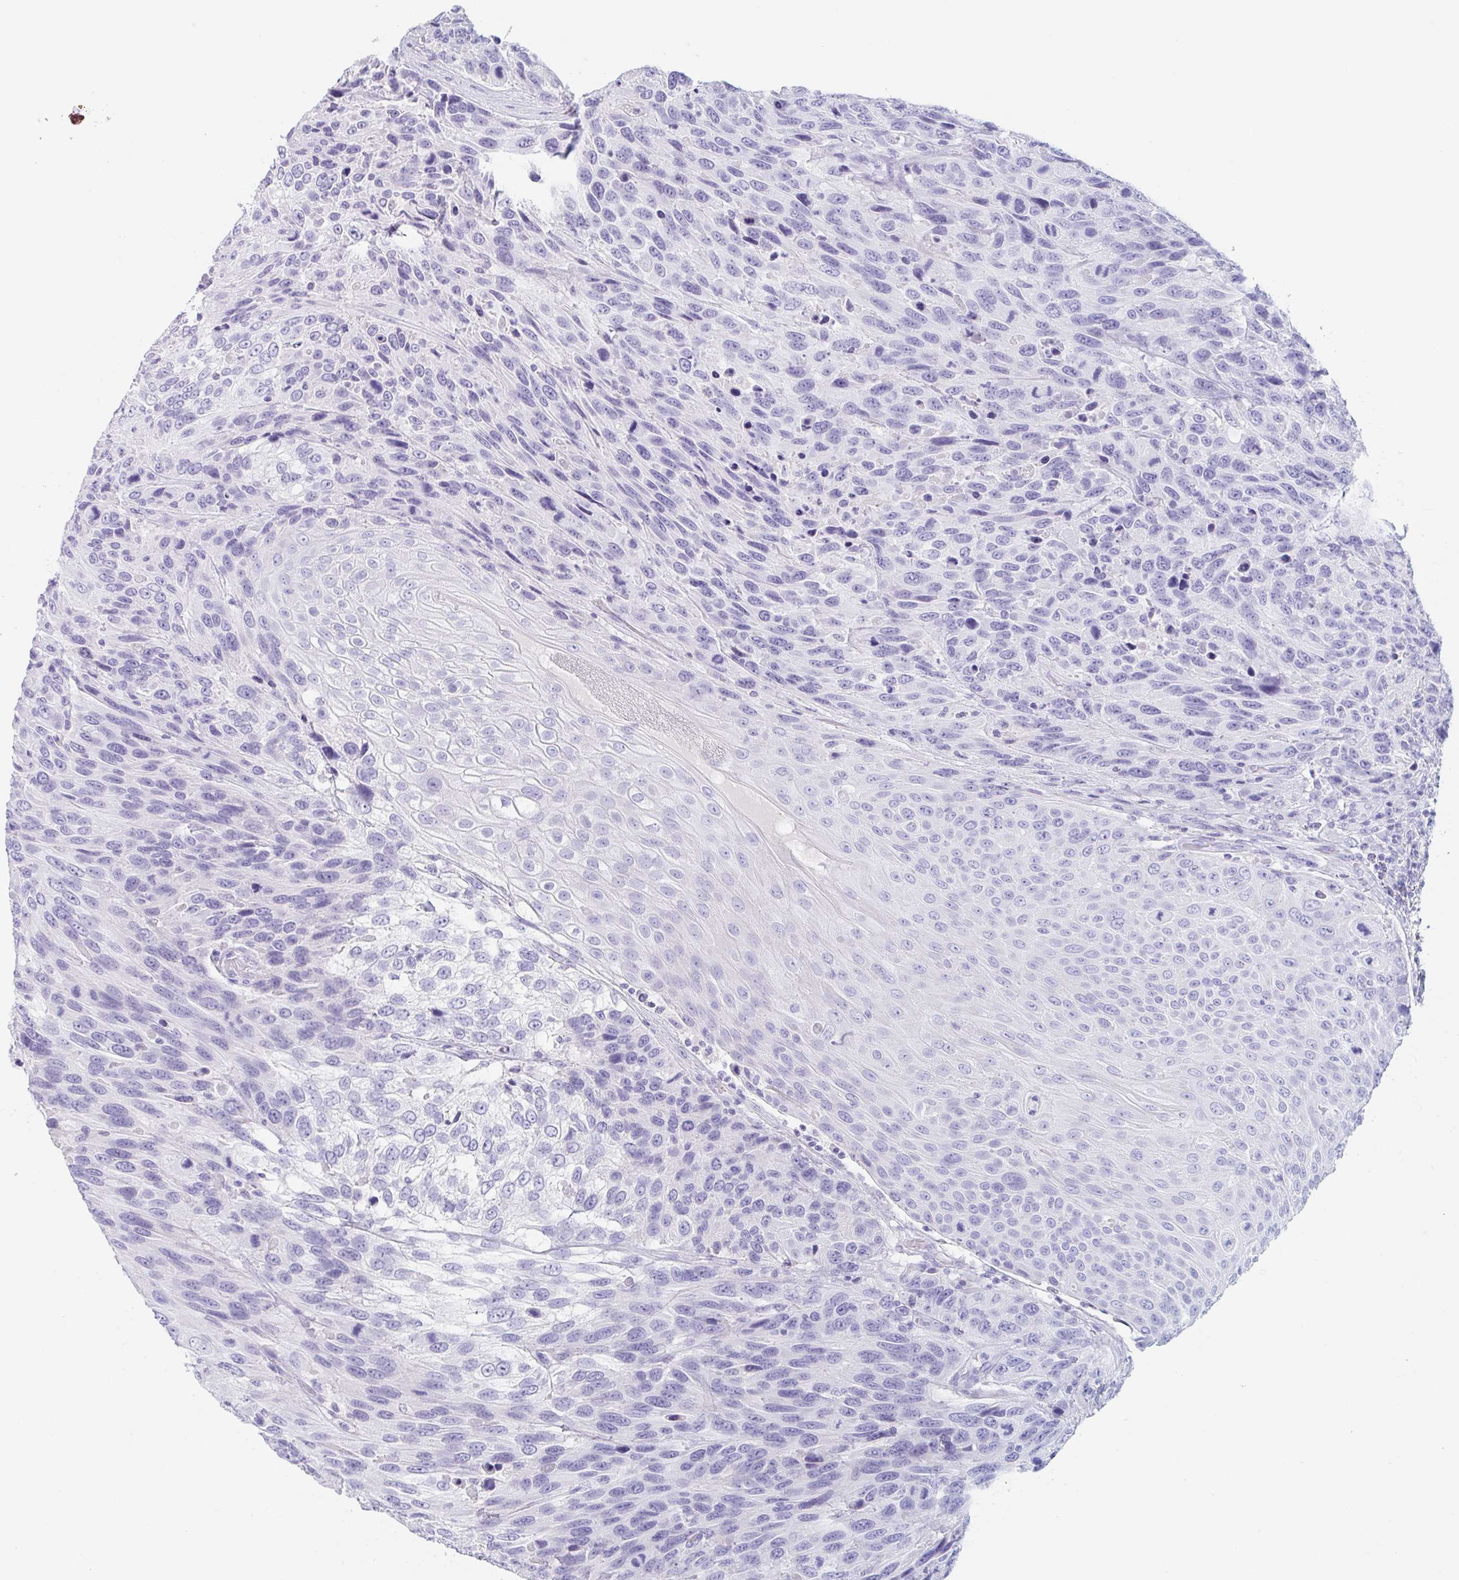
{"staining": {"intensity": "negative", "quantity": "none", "location": "none"}, "tissue": "urothelial cancer", "cell_type": "Tumor cells", "image_type": "cancer", "snomed": [{"axis": "morphology", "description": "Urothelial carcinoma, High grade"}, {"axis": "topography", "description": "Urinary bladder"}], "caption": "This is an immunohistochemistry (IHC) histopathology image of urothelial cancer. There is no staining in tumor cells.", "gene": "EMC4", "patient": {"sex": "female", "age": 70}}